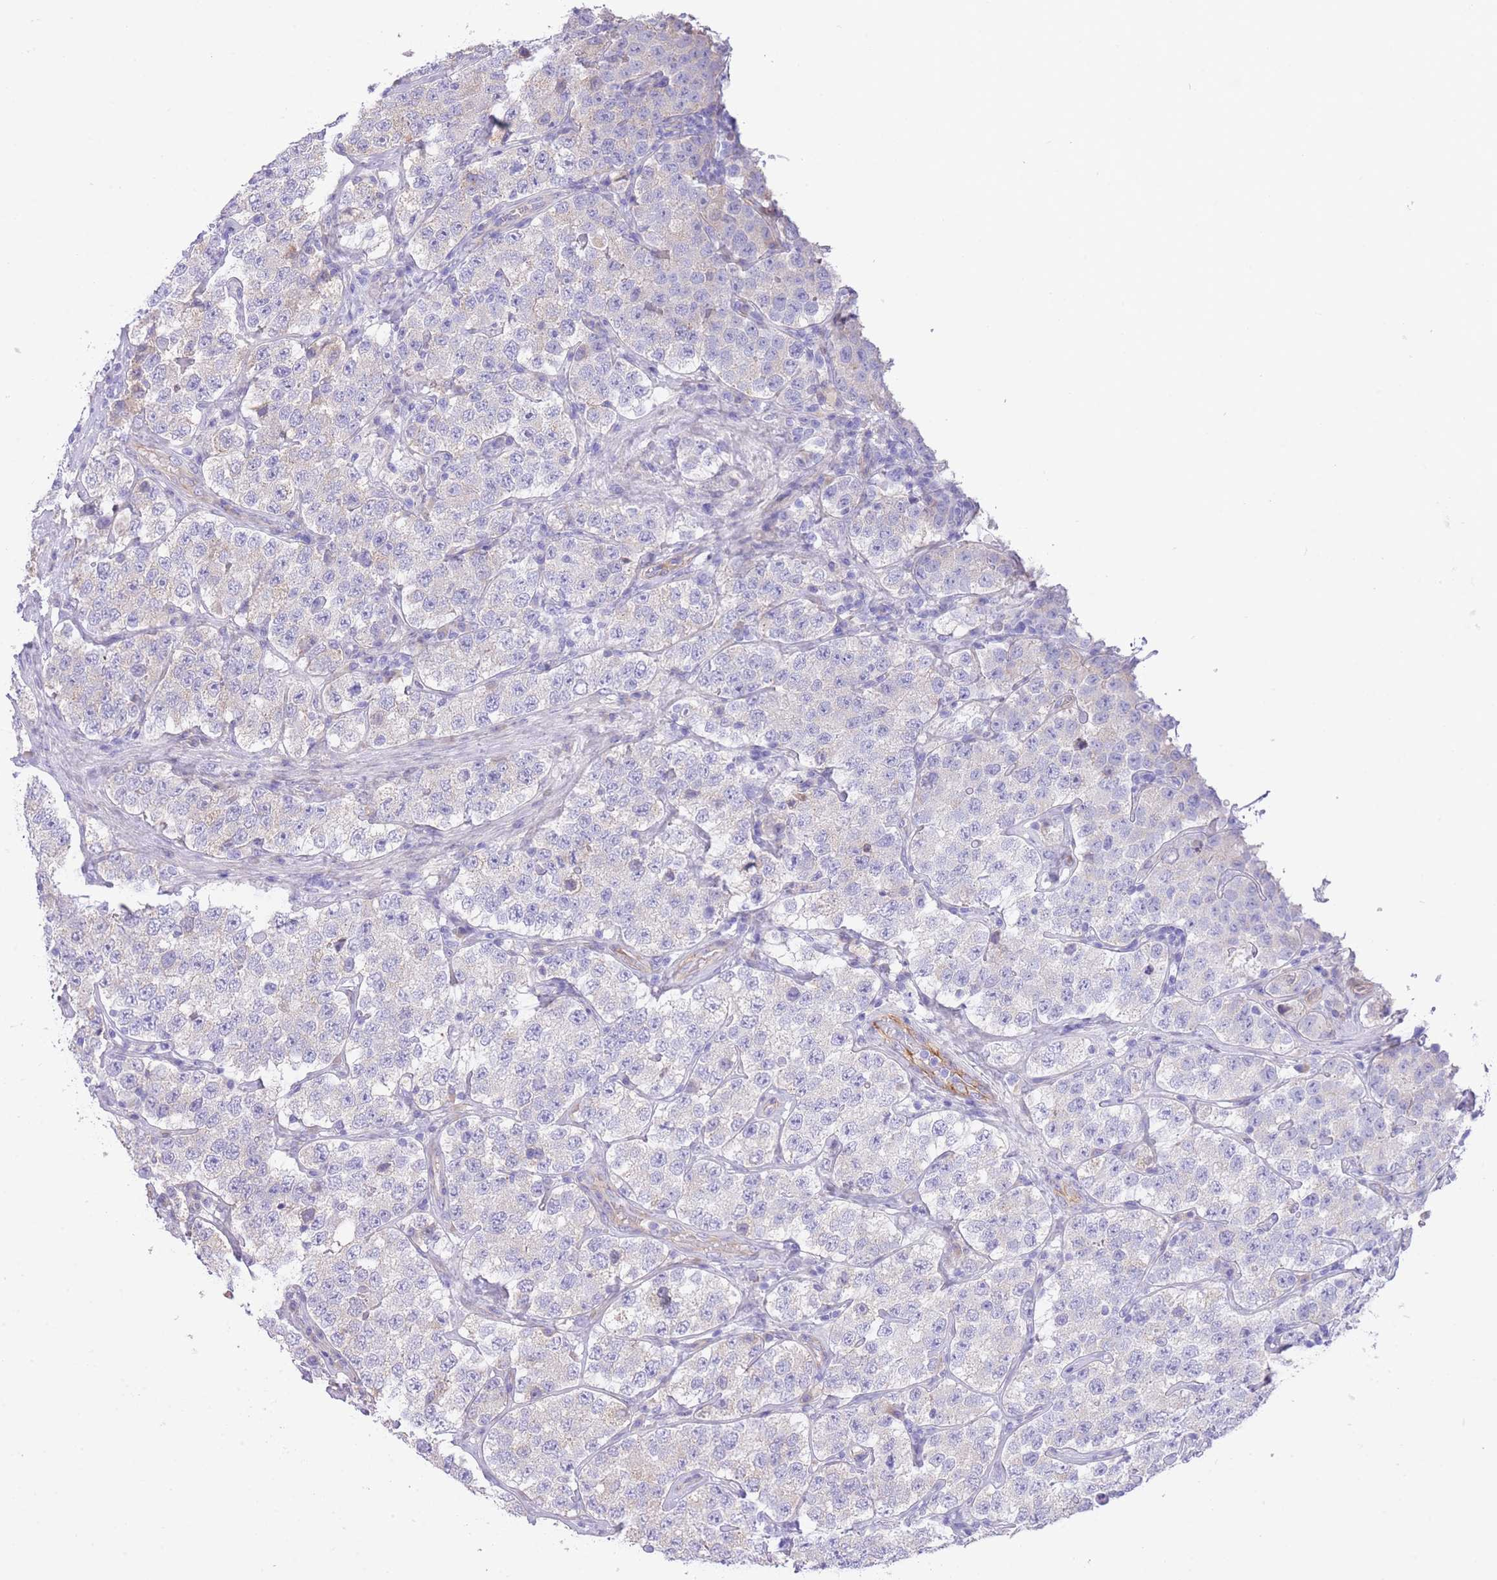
{"staining": {"intensity": "negative", "quantity": "none", "location": "none"}, "tissue": "testis cancer", "cell_type": "Tumor cells", "image_type": "cancer", "snomed": [{"axis": "morphology", "description": "Seminoma, NOS"}, {"axis": "topography", "description": "Testis"}], "caption": "Tumor cells show no significant staining in seminoma (testis).", "gene": "PGM1", "patient": {"sex": "male", "age": 34}}